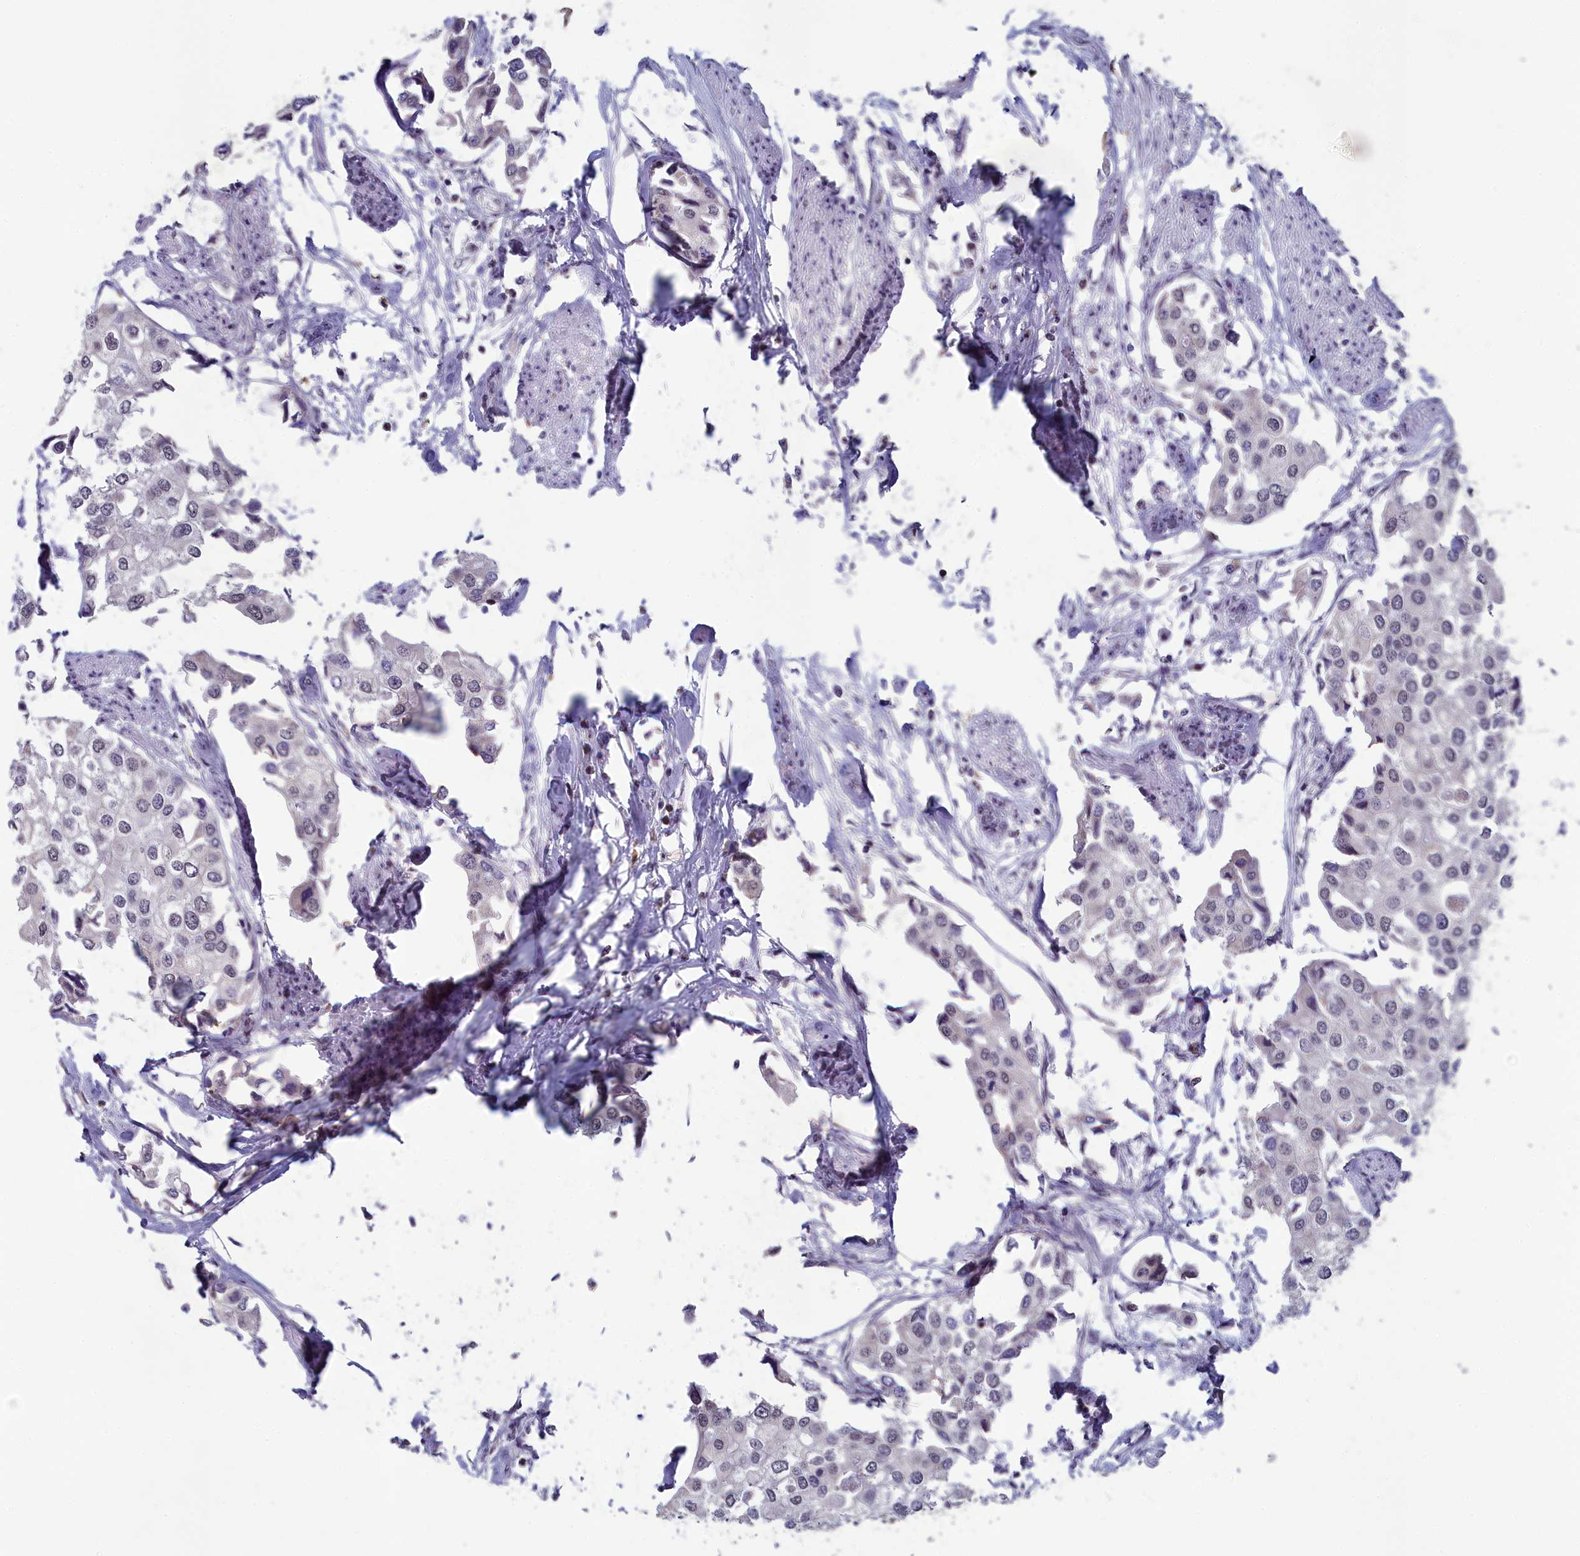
{"staining": {"intensity": "weak", "quantity": "<25%", "location": "nuclear"}, "tissue": "urothelial cancer", "cell_type": "Tumor cells", "image_type": "cancer", "snomed": [{"axis": "morphology", "description": "Urothelial carcinoma, High grade"}, {"axis": "topography", "description": "Urinary bladder"}], "caption": "DAB immunohistochemical staining of urothelial carcinoma (high-grade) shows no significant staining in tumor cells.", "gene": "MT-CO3", "patient": {"sex": "male", "age": 64}}